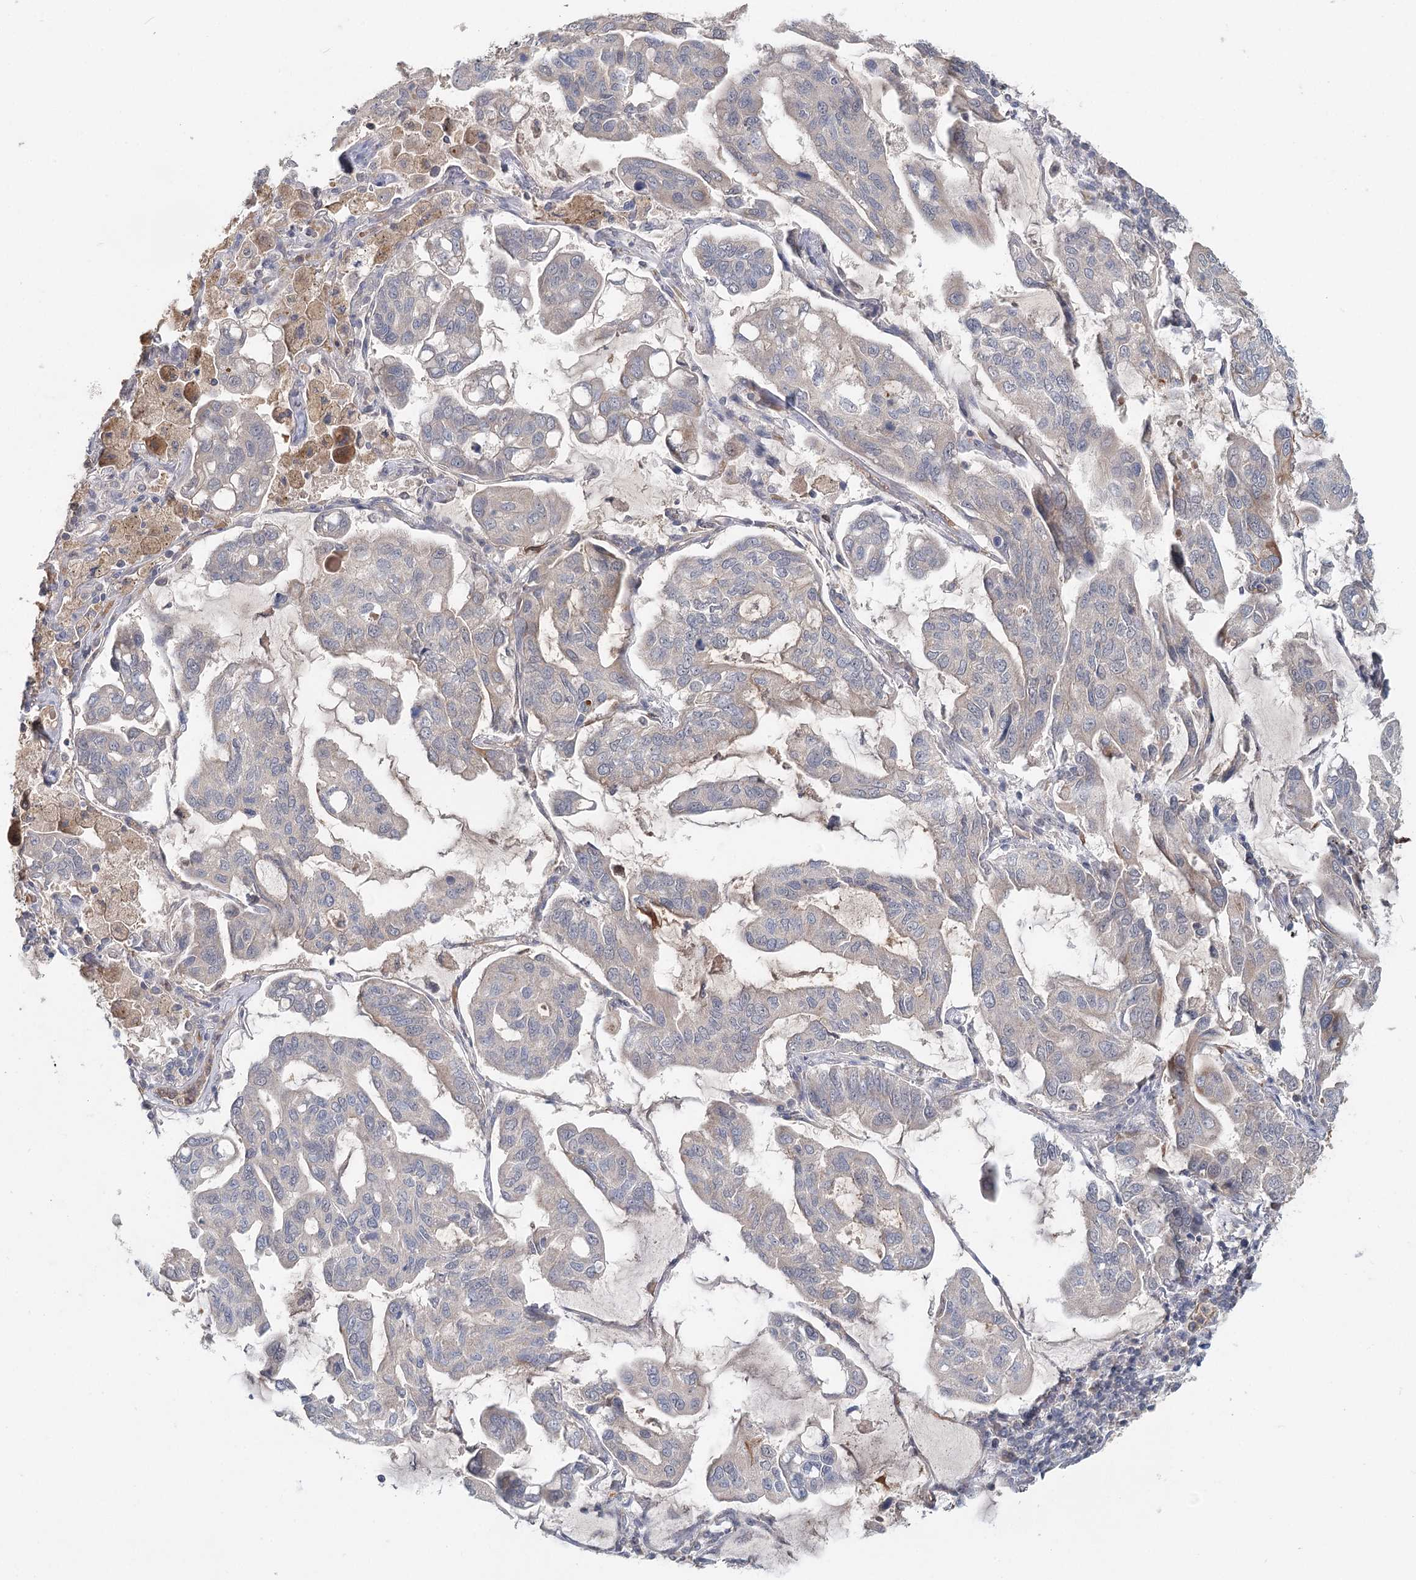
{"staining": {"intensity": "weak", "quantity": "<25%", "location": "cytoplasmic/membranous"}, "tissue": "lung cancer", "cell_type": "Tumor cells", "image_type": "cancer", "snomed": [{"axis": "morphology", "description": "Adenocarcinoma, NOS"}, {"axis": "topography", "description": "Lung"}], "caption": "Tumor cells are negative for brown protein staining in lung cancer (adenocarcinoma).", "gene": "FBXO7", "patient": {"sex": "male", "age": 64}}